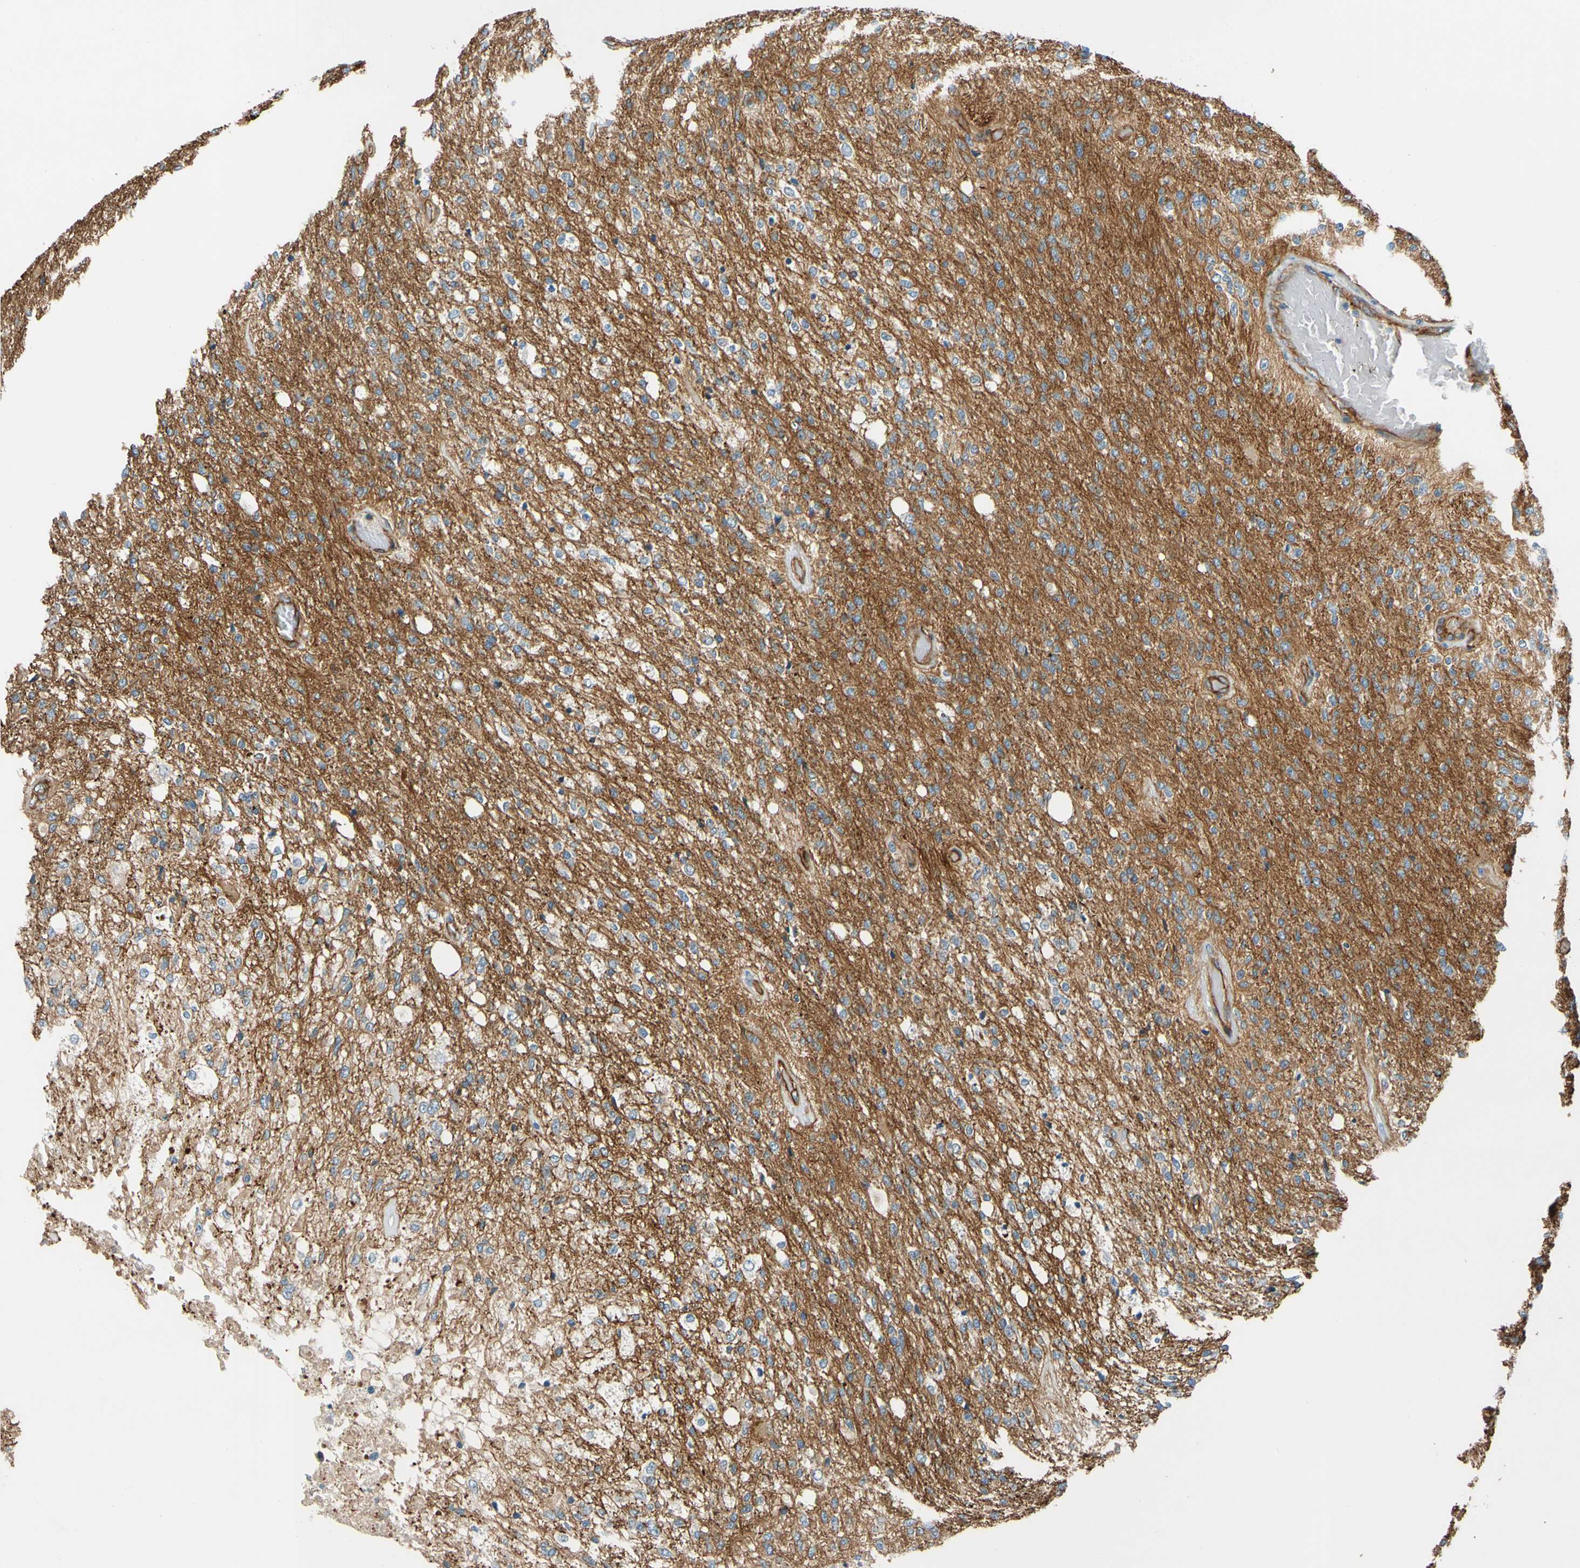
{"staining": {"intensity": "moderate", "quantity": ">75%", "location": "cytoplasmic/membranous"}, "tissue": "glioma", "cell_type": "Tumor cells", "image_type": "cancer", "snomed": [{"axis": "morphology", "description": "Normal tissue, NOS"}, {"axis": "morphology", "description": "Glioma, malignant, High grade"}, {"axis": "topography", "description": "Cerebral cortex"}], "caption": "This photomicrograph demonstrates immunohistochemistry staining of human glioma, with medium moderate cytoplasmic/membranous expression in about >75% of tumor cells.", "gene": "SPTAN1", "patient": {"sex": "male", "age": 77}}